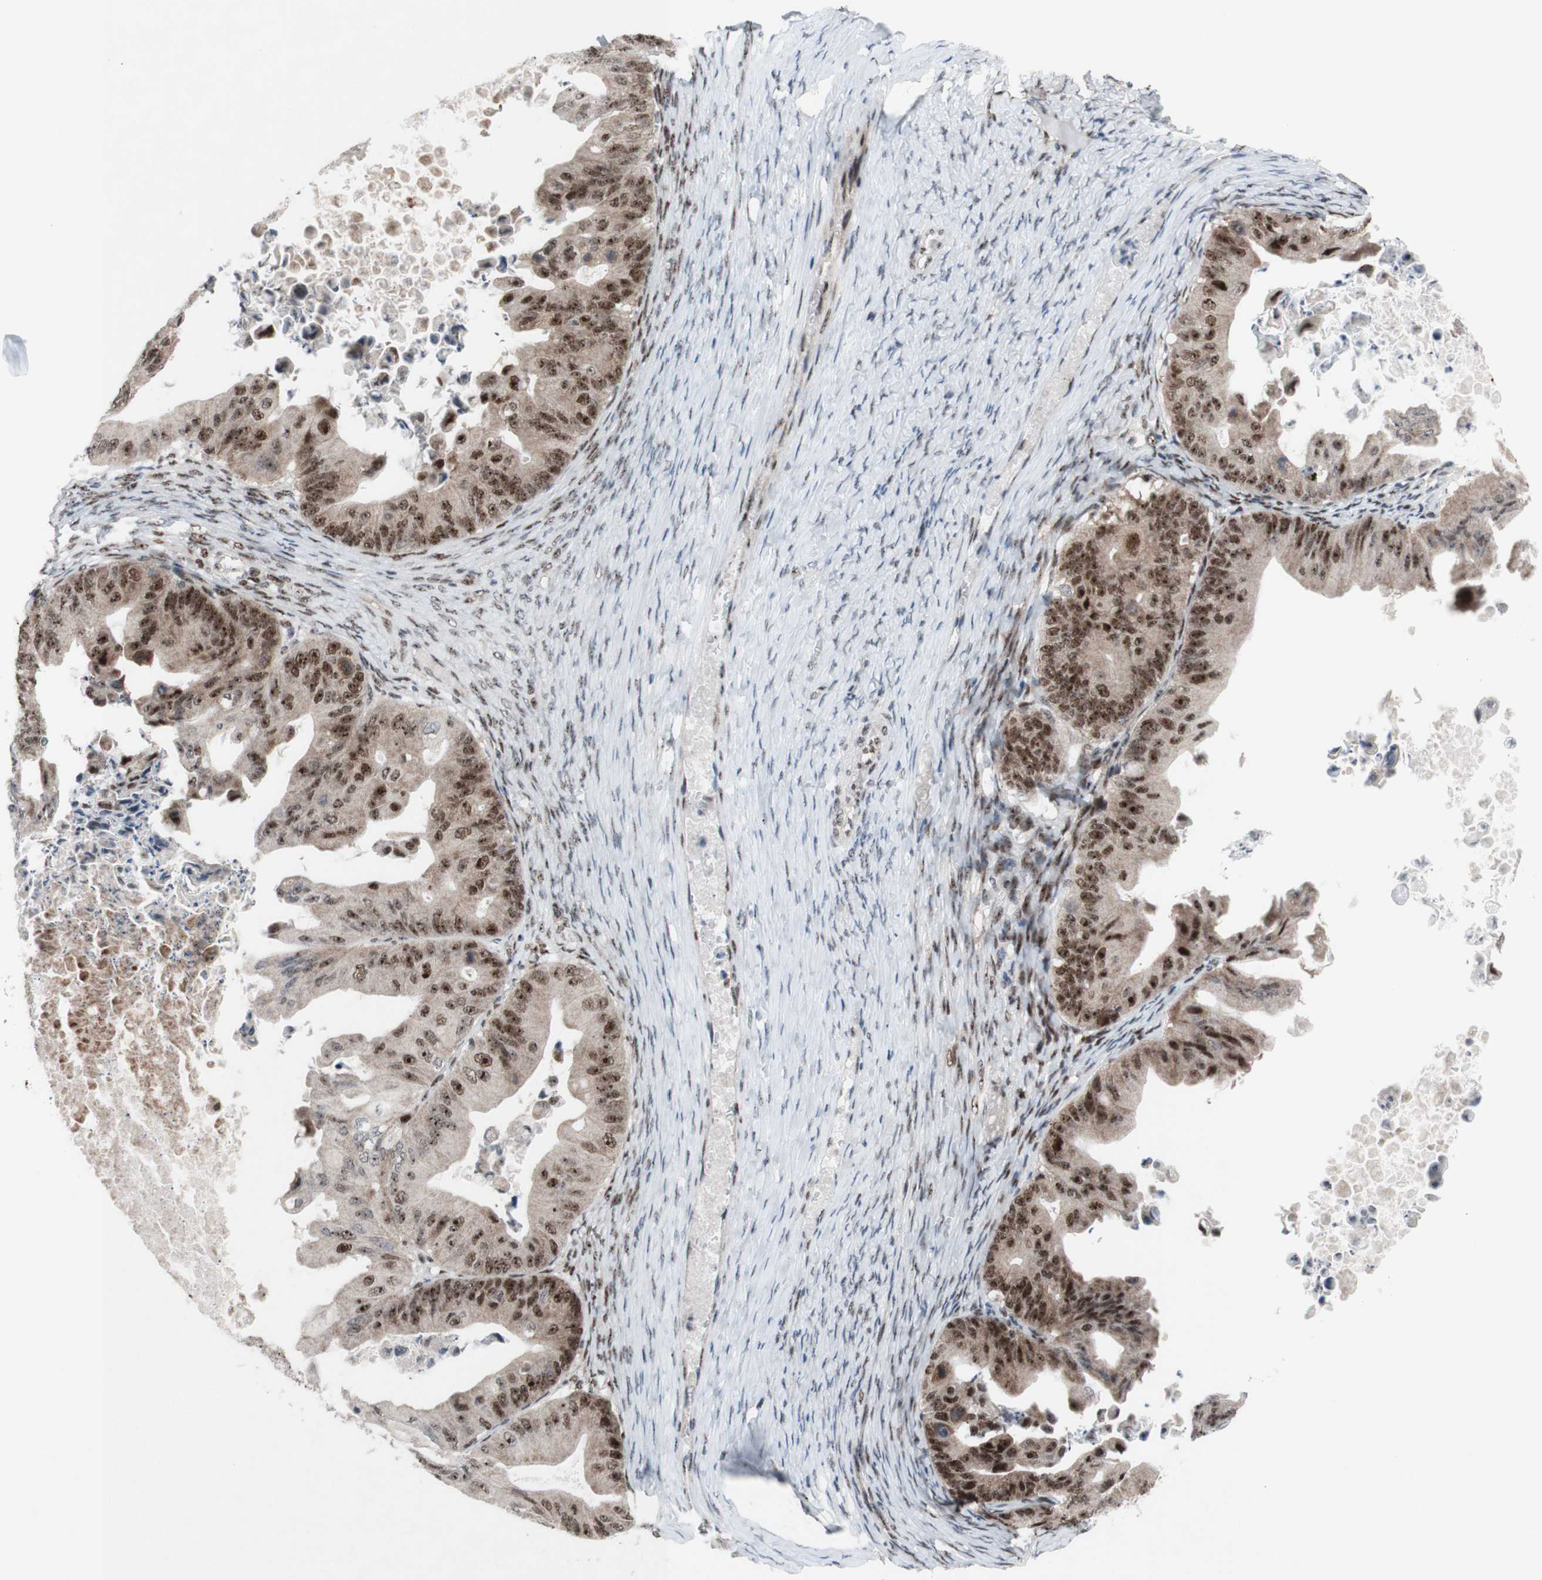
{"staining": {"intensity": "moderate", "quantity": ">75%", "location": "nuclear"}, "tissue": "ovarian cancer", "cell_type": "Tumor cells", "image_type": "cancer", "snomed": [{"axis": "morphology", "description": "Cystadenocarcinoma, mucinous, NOS"}, {"axis": "topography", "description": "Ovary"}], "caption": "Tumor cells show medium levels of moderate nuclear expression in approximately >75% of cells in ovarian cancer.", "gene": "POLR1A", "patient": {"sex": "female", "age": 37}}